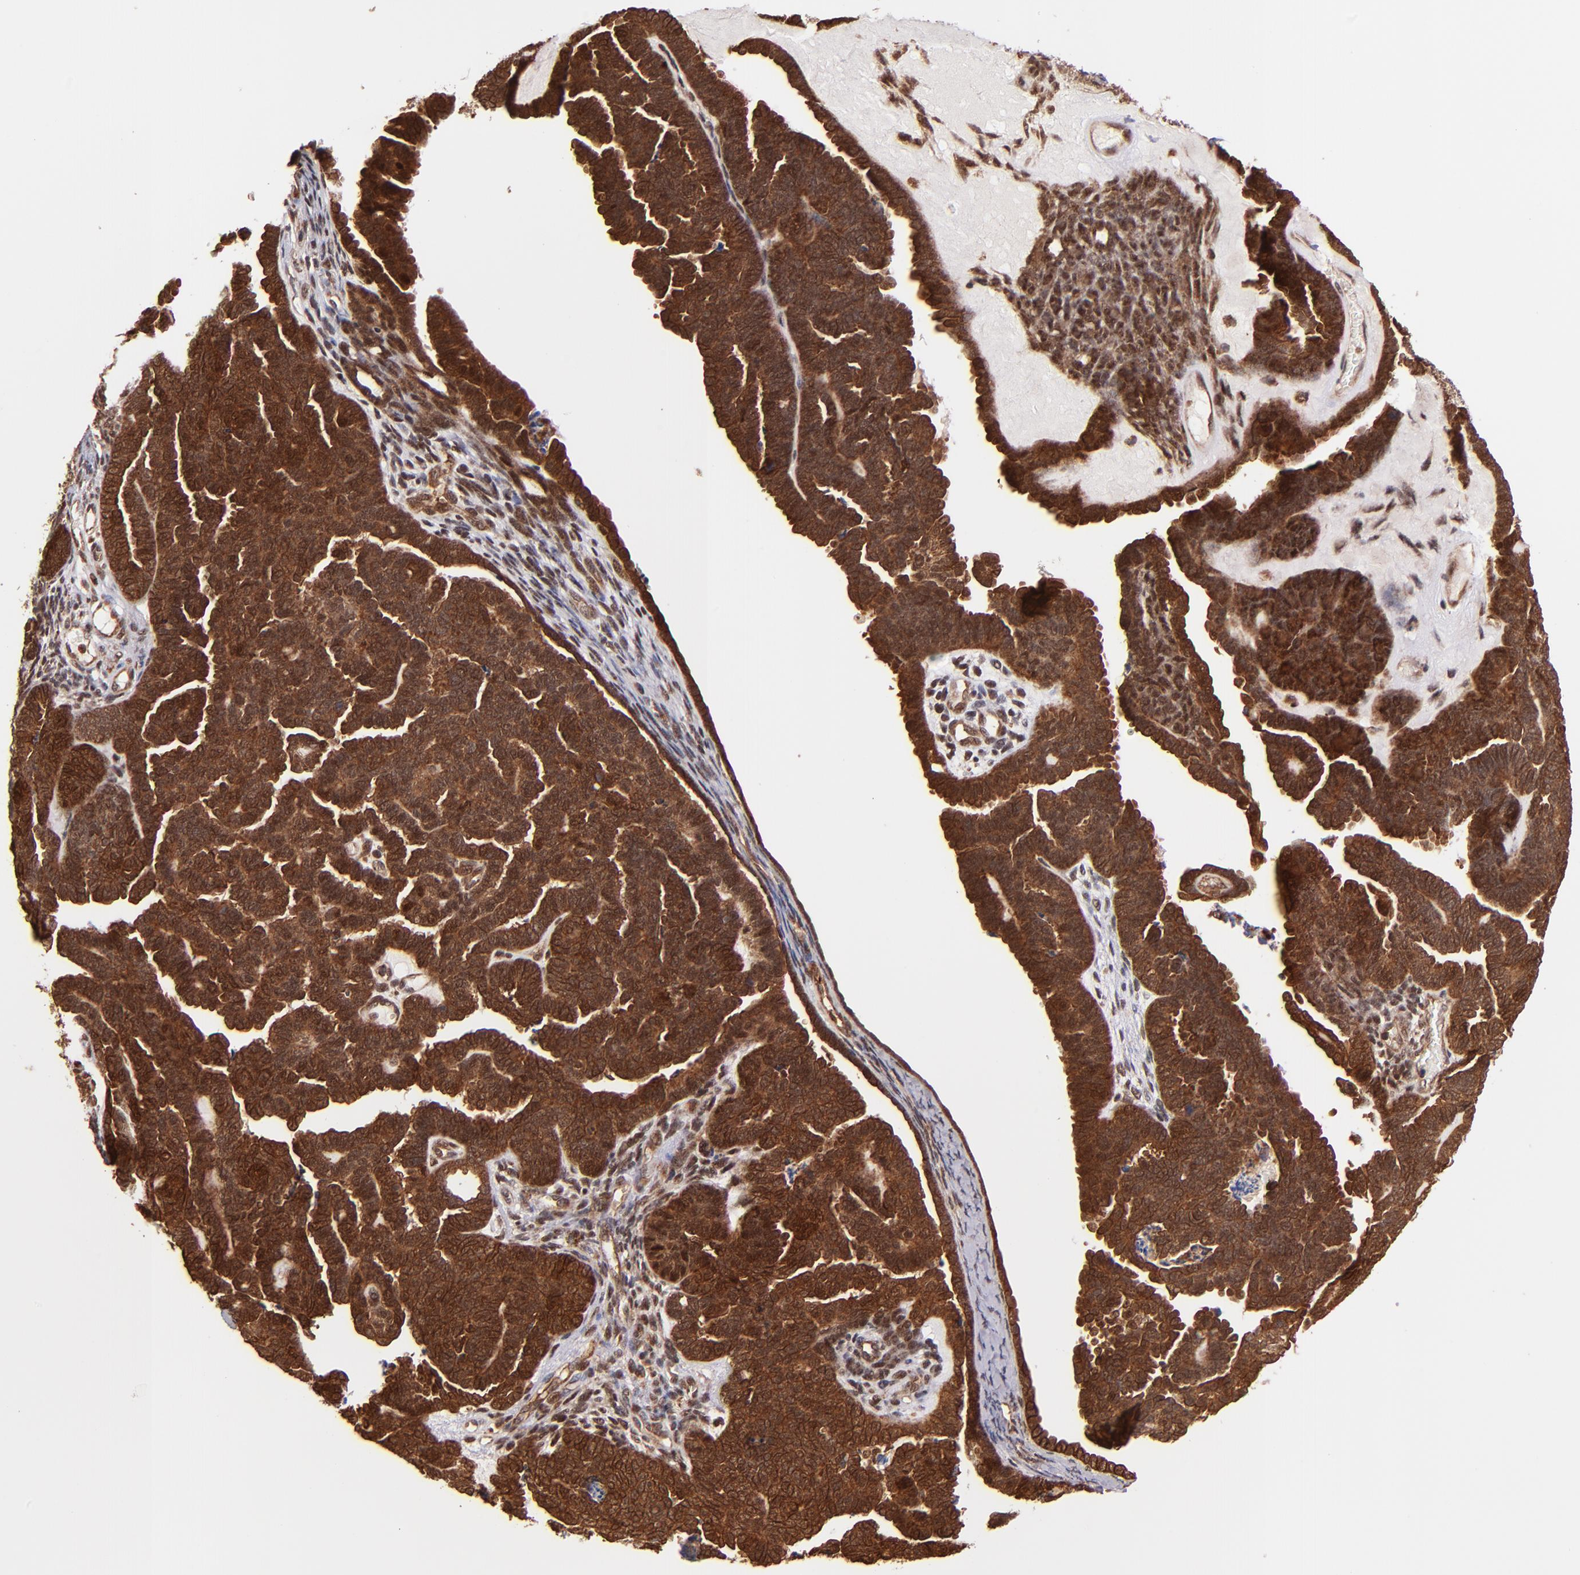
{"staining": {"intensity": "strong", "quantity": ">75%", "location": "cytoplasmic/membranous"}, "tissue": "endometrial cancer", "cell_type": "Tumor cells", "image_type": "cancer", "snomed": [{"axis": "morphology", "description": "Neoplasm, malignant, NOS"}, {"axis": "topography", "description": "Endometrium"}], "caption": "Immunohistochemical staining of human endometrial cancer (neoplasm (malignant)) displays high levels of strong cytoplasmic/membranous expression in about >75% of tumor cells.", "gene": "STX8", "patient": {"sex": "female", "age": 74}}